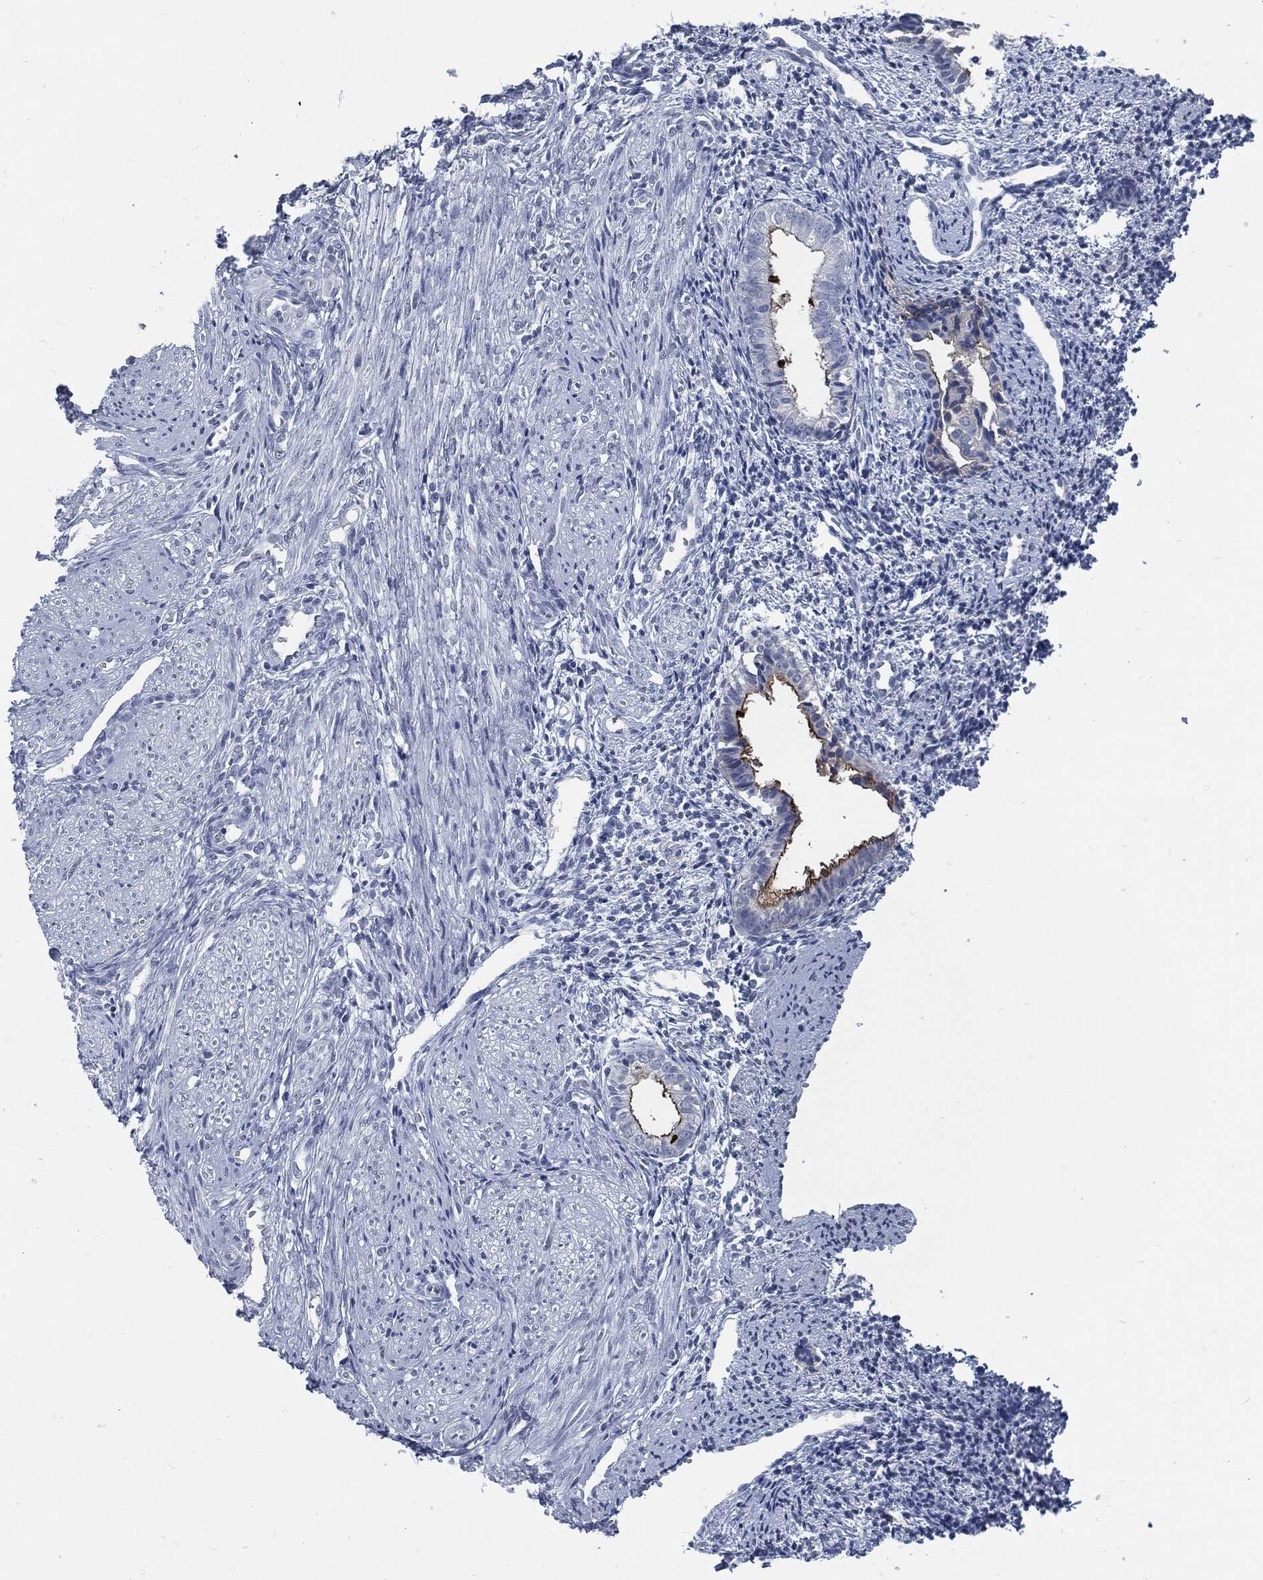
{"staining": {"intensity": "negative", "quantity": "none", "location": "none"}, "tissue": "endometrium", "cell_type": "Cells in endometrial stroma", "image_type": "normal", "snomed": [{"axis": "morphology", "description": "Normal tissue, NOS"}, {"axis": "topography", "description": "Endometrium"}], "caption": "Immunohistochemical staining of unremarkable human endometrium exhibits no significant positivity in cells in endometrial stroma.", "gene": "PROM1", "patient": {"sex": "female", "age": 47}}